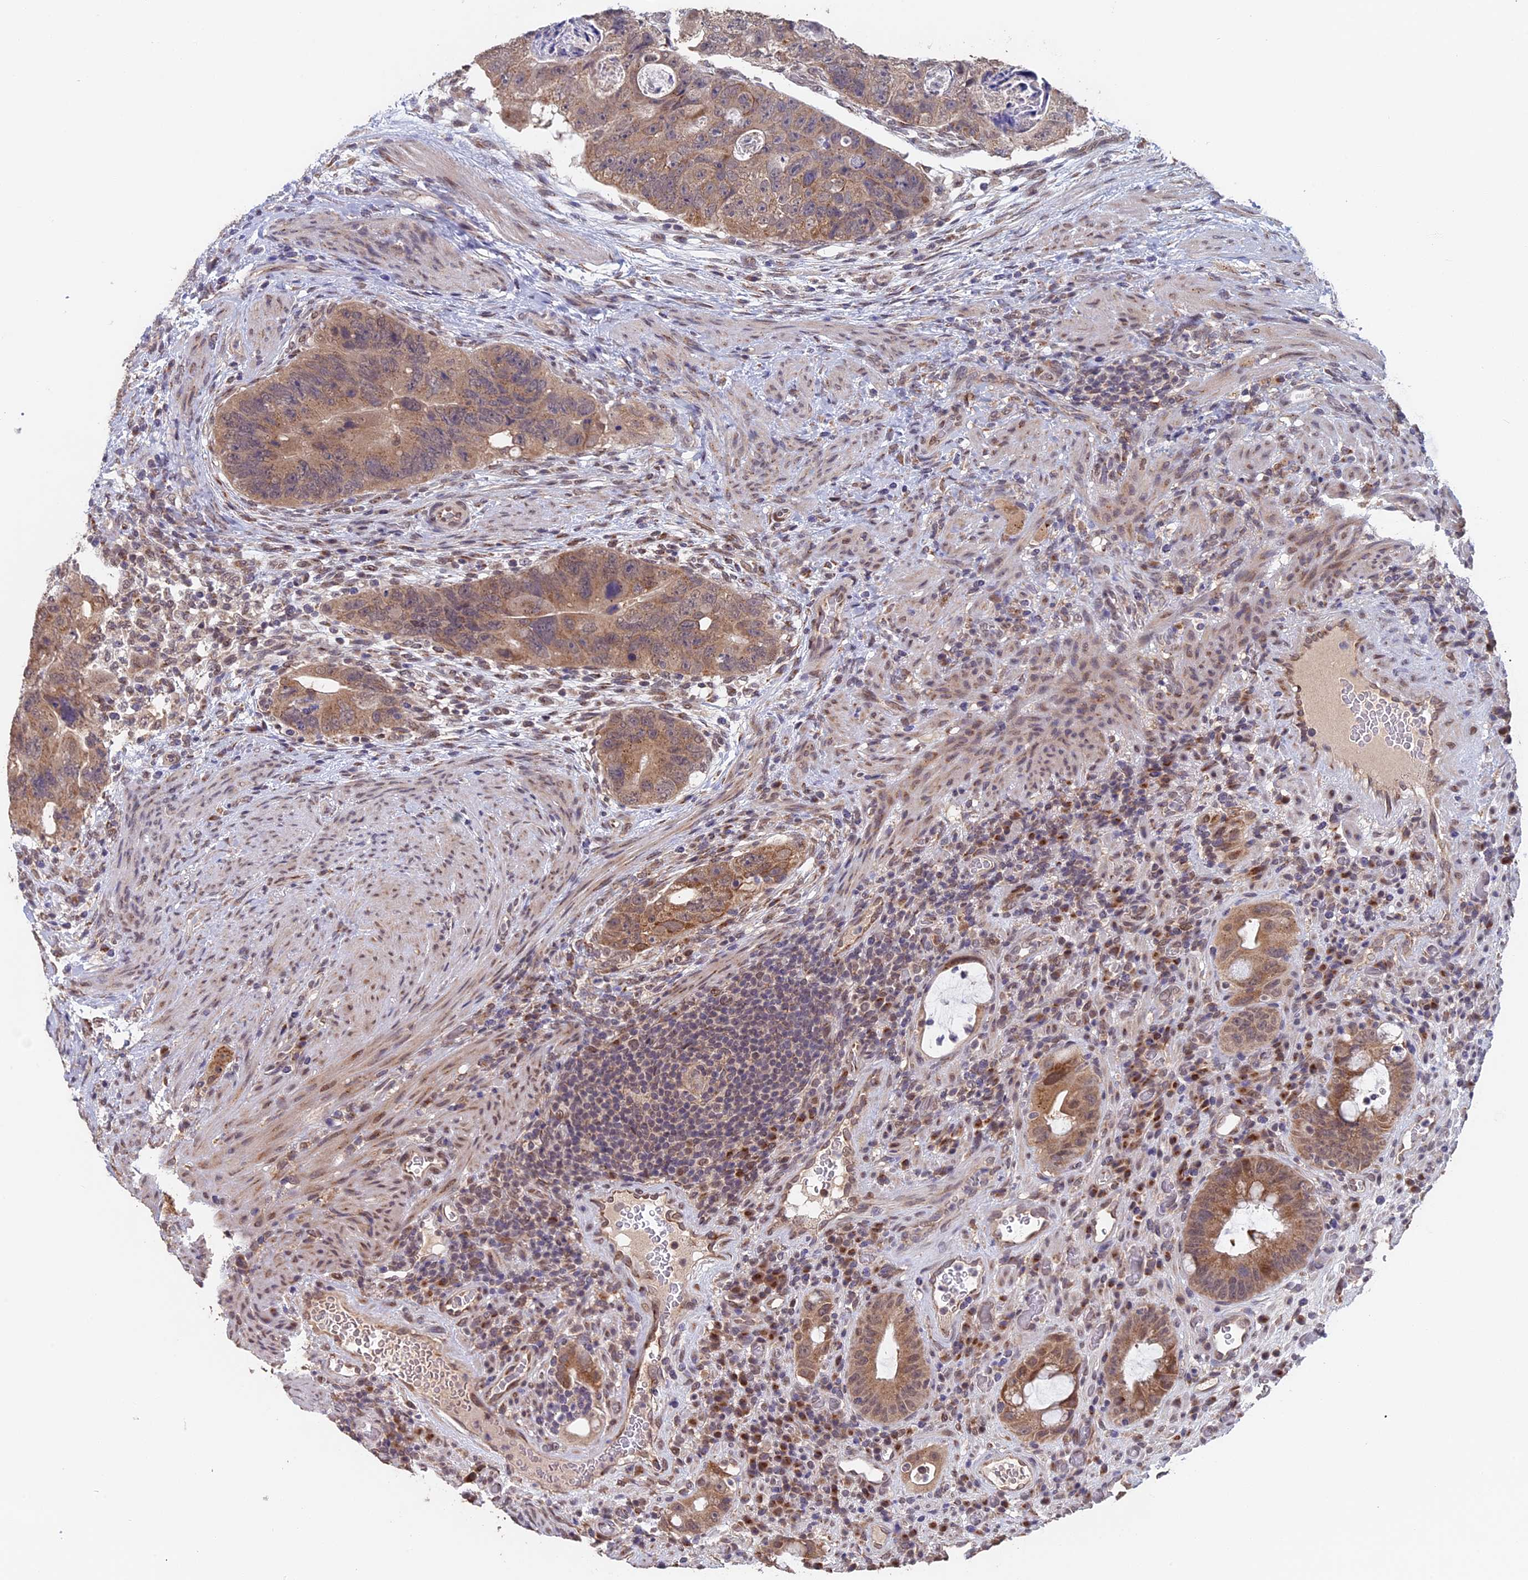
{"staining": {"intensity": "moderate", "quantity": "25%-75%", "location": "cytoplasmic/membranous"}, "tissue": "colorectal cancer", "cell_type": "Tumor cells", "image_type": "cancer", "snomed": [{"axis": "morphology", "description": "Adenocarcinoma, NOS"}, {"axis": "topography", "description": "Rectum"}], "caption": "Moderate cytoplasmic/membranous expression is seen in about 25%-75% of tumor cells in adenocarcinoma (colorectal).", "gene": "PIGQ", "patient": {"sex": "male", "age": 59}}